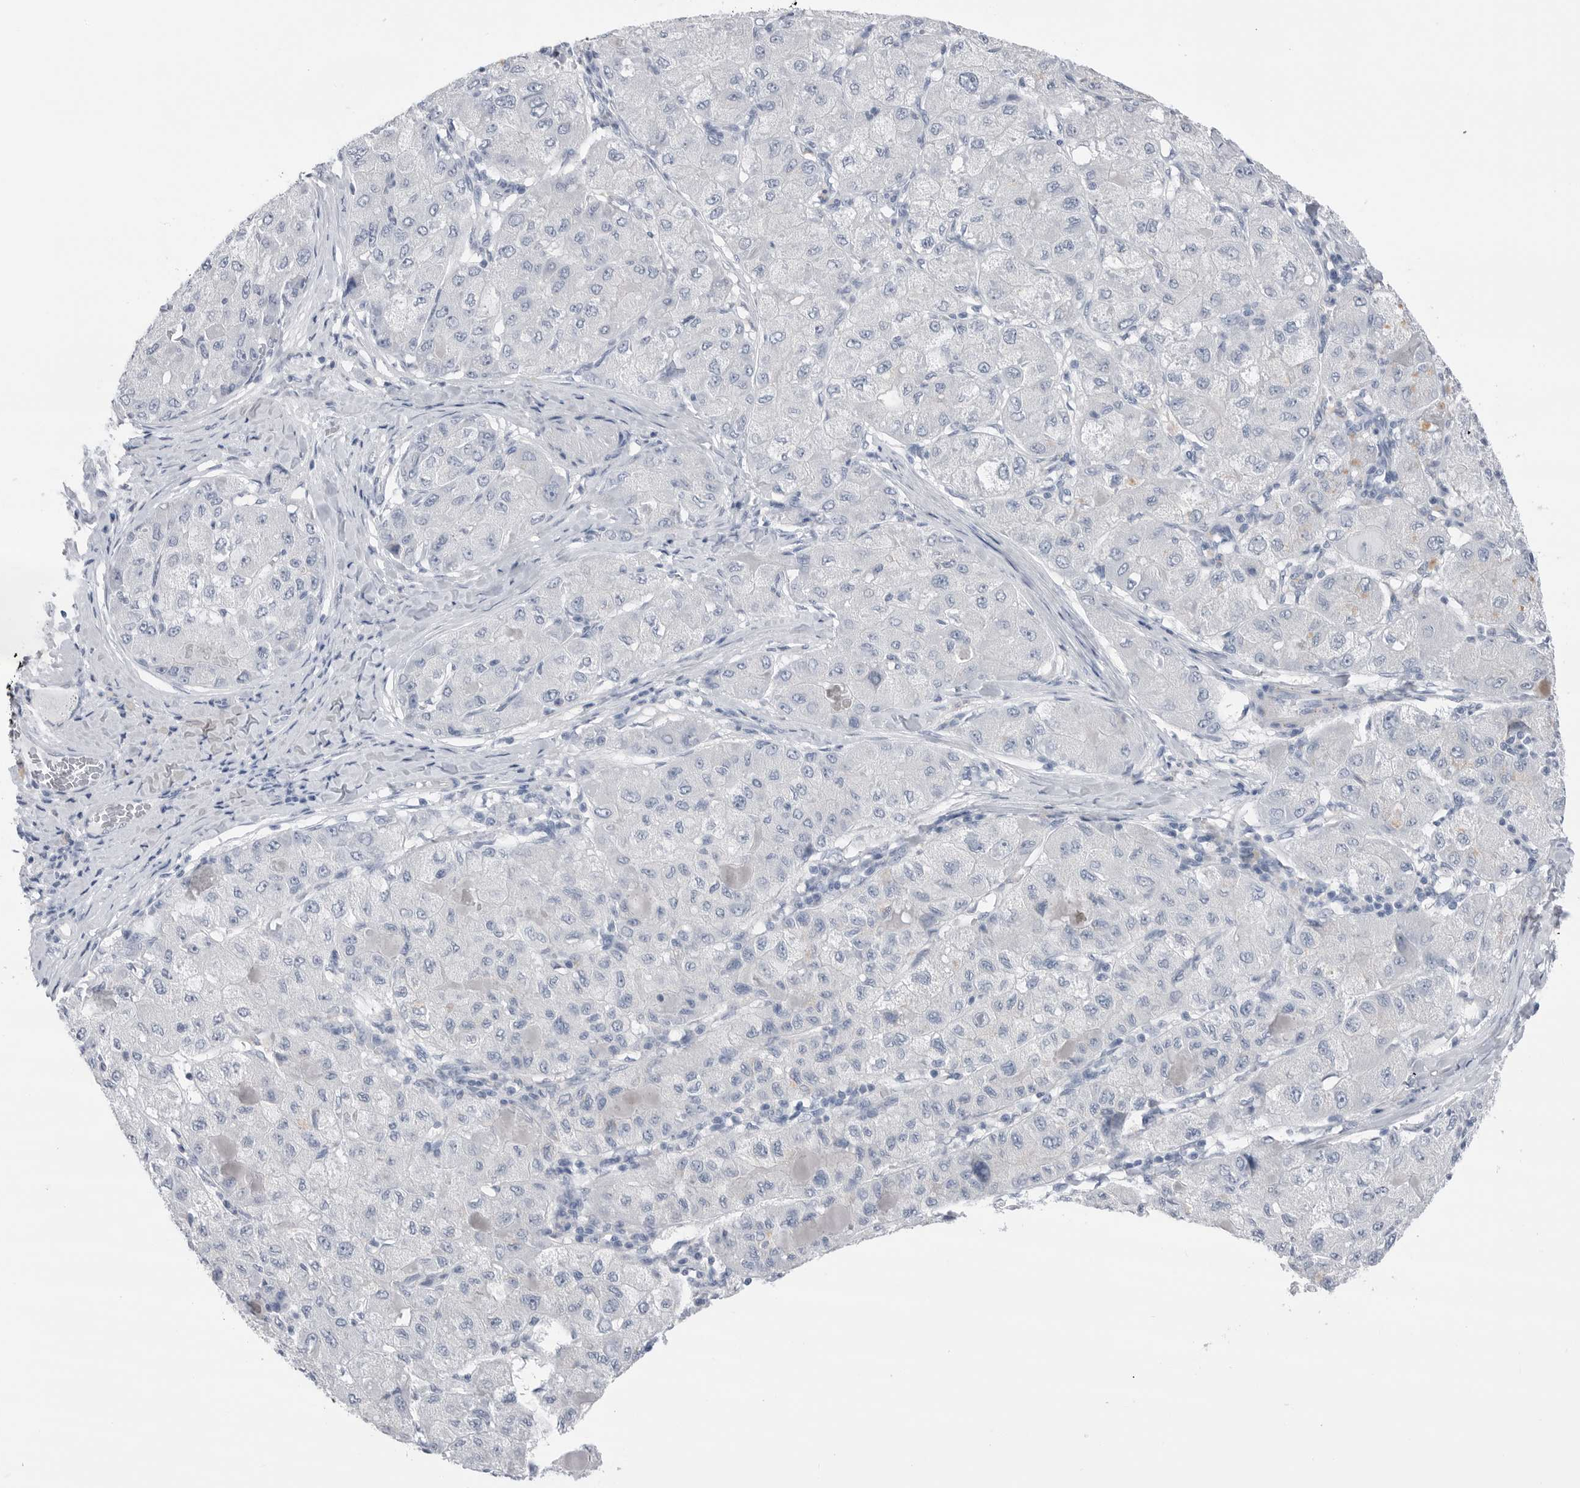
{"staining": {"intensity": "negative", "quantity": "none", "location": "none"}, "tissue": "liver cancer", "cell_type": "Tumor cells", "image_type": "cancer", "snomed": [{"axis": "morphology", "description": "Carcinoma, Hepatocellular, NOS"}, {"axis": "topography", "description": "Liver"}], "caption": "Human hepatocellular carcinoma (liver) stained for a protein using IHC demonstrates no staining in tumor cells.", "gene": "ABHD12", "patient": {"sex": "male", "age": 80}}